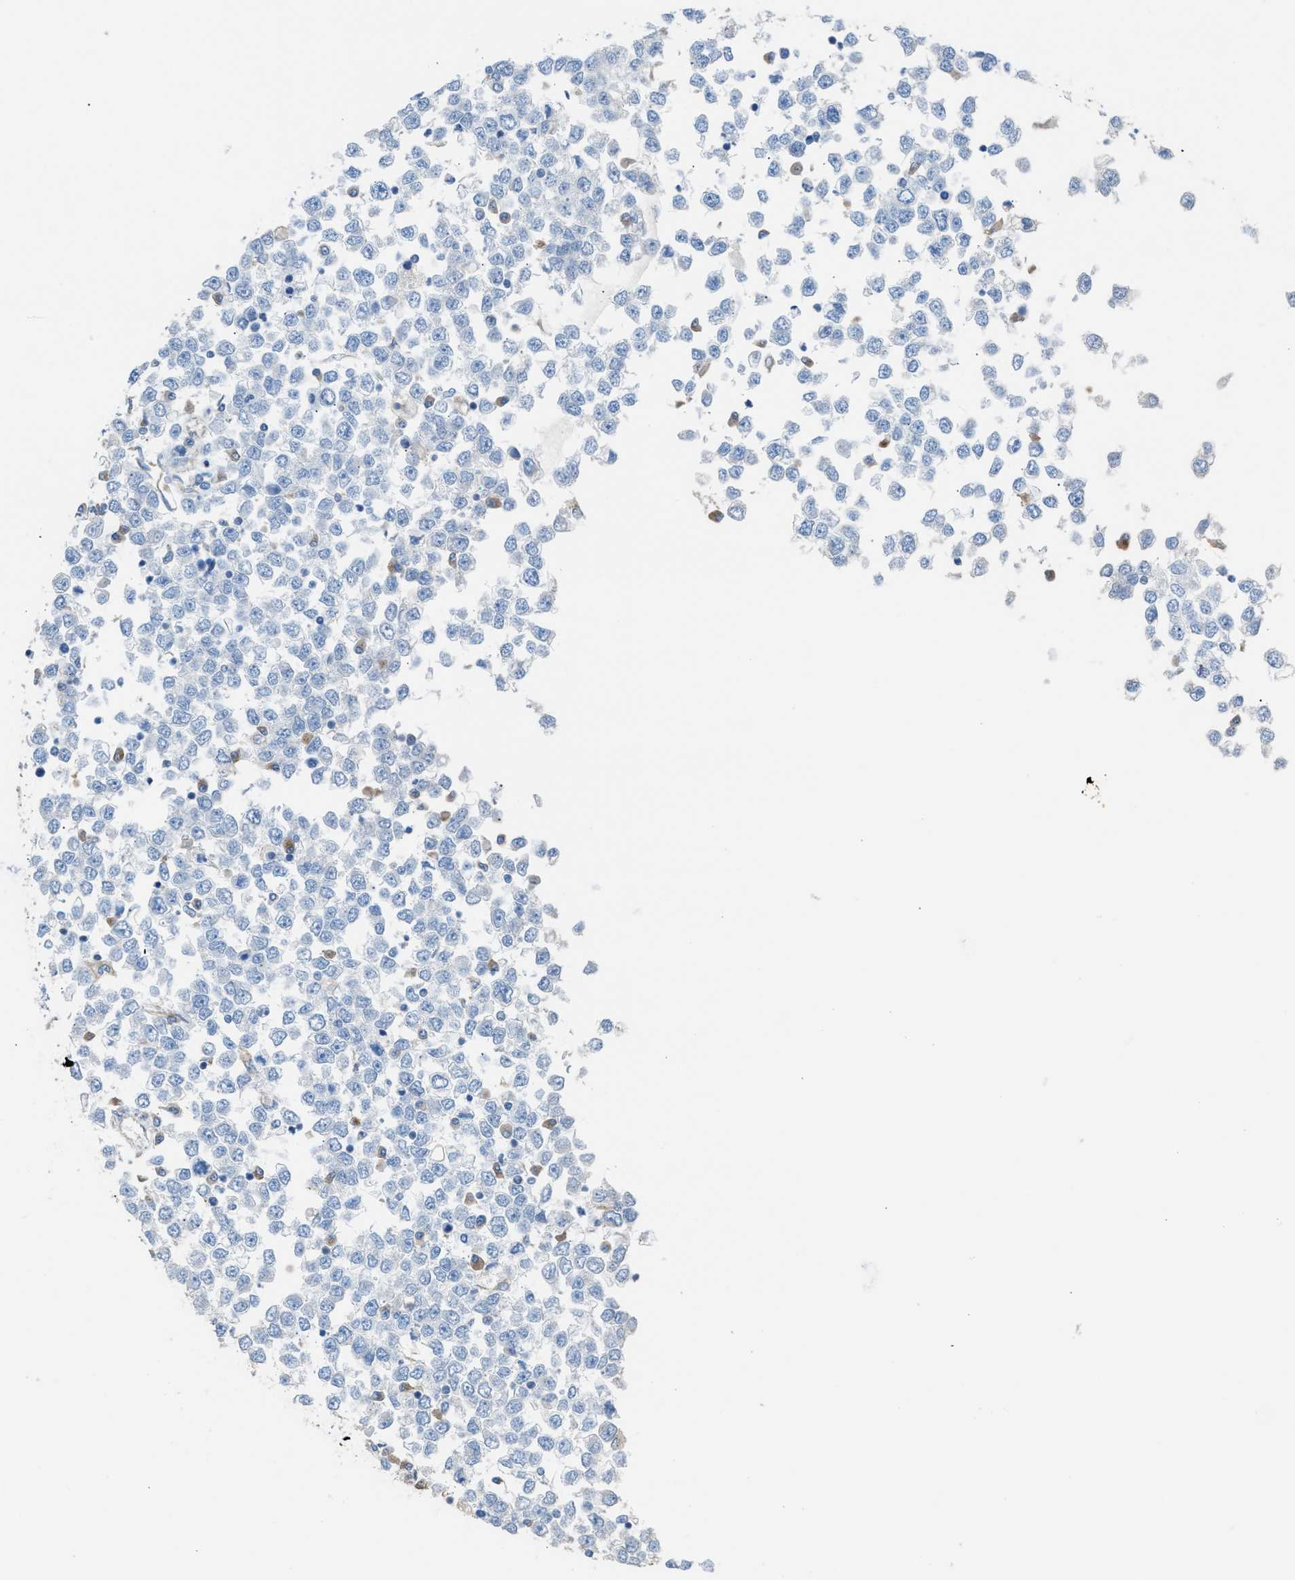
{"staining": {"intensity": "negative", "quantity": "none", "location": "none"}, "tissue": "testis cancer", "cell_type": "Tumor cells", "image_type": "cancer", "snomed": [{"axis": "morphology", "description": "Seminoma, NOS"}, {"axis": "topography", "description": "Testis"}], "caption": "The photomicrograph shows no significant positivity in tumor cells of seminoma (testis).", "gene": "NQO2", "patient": {"sex": "male", "age": 65}}